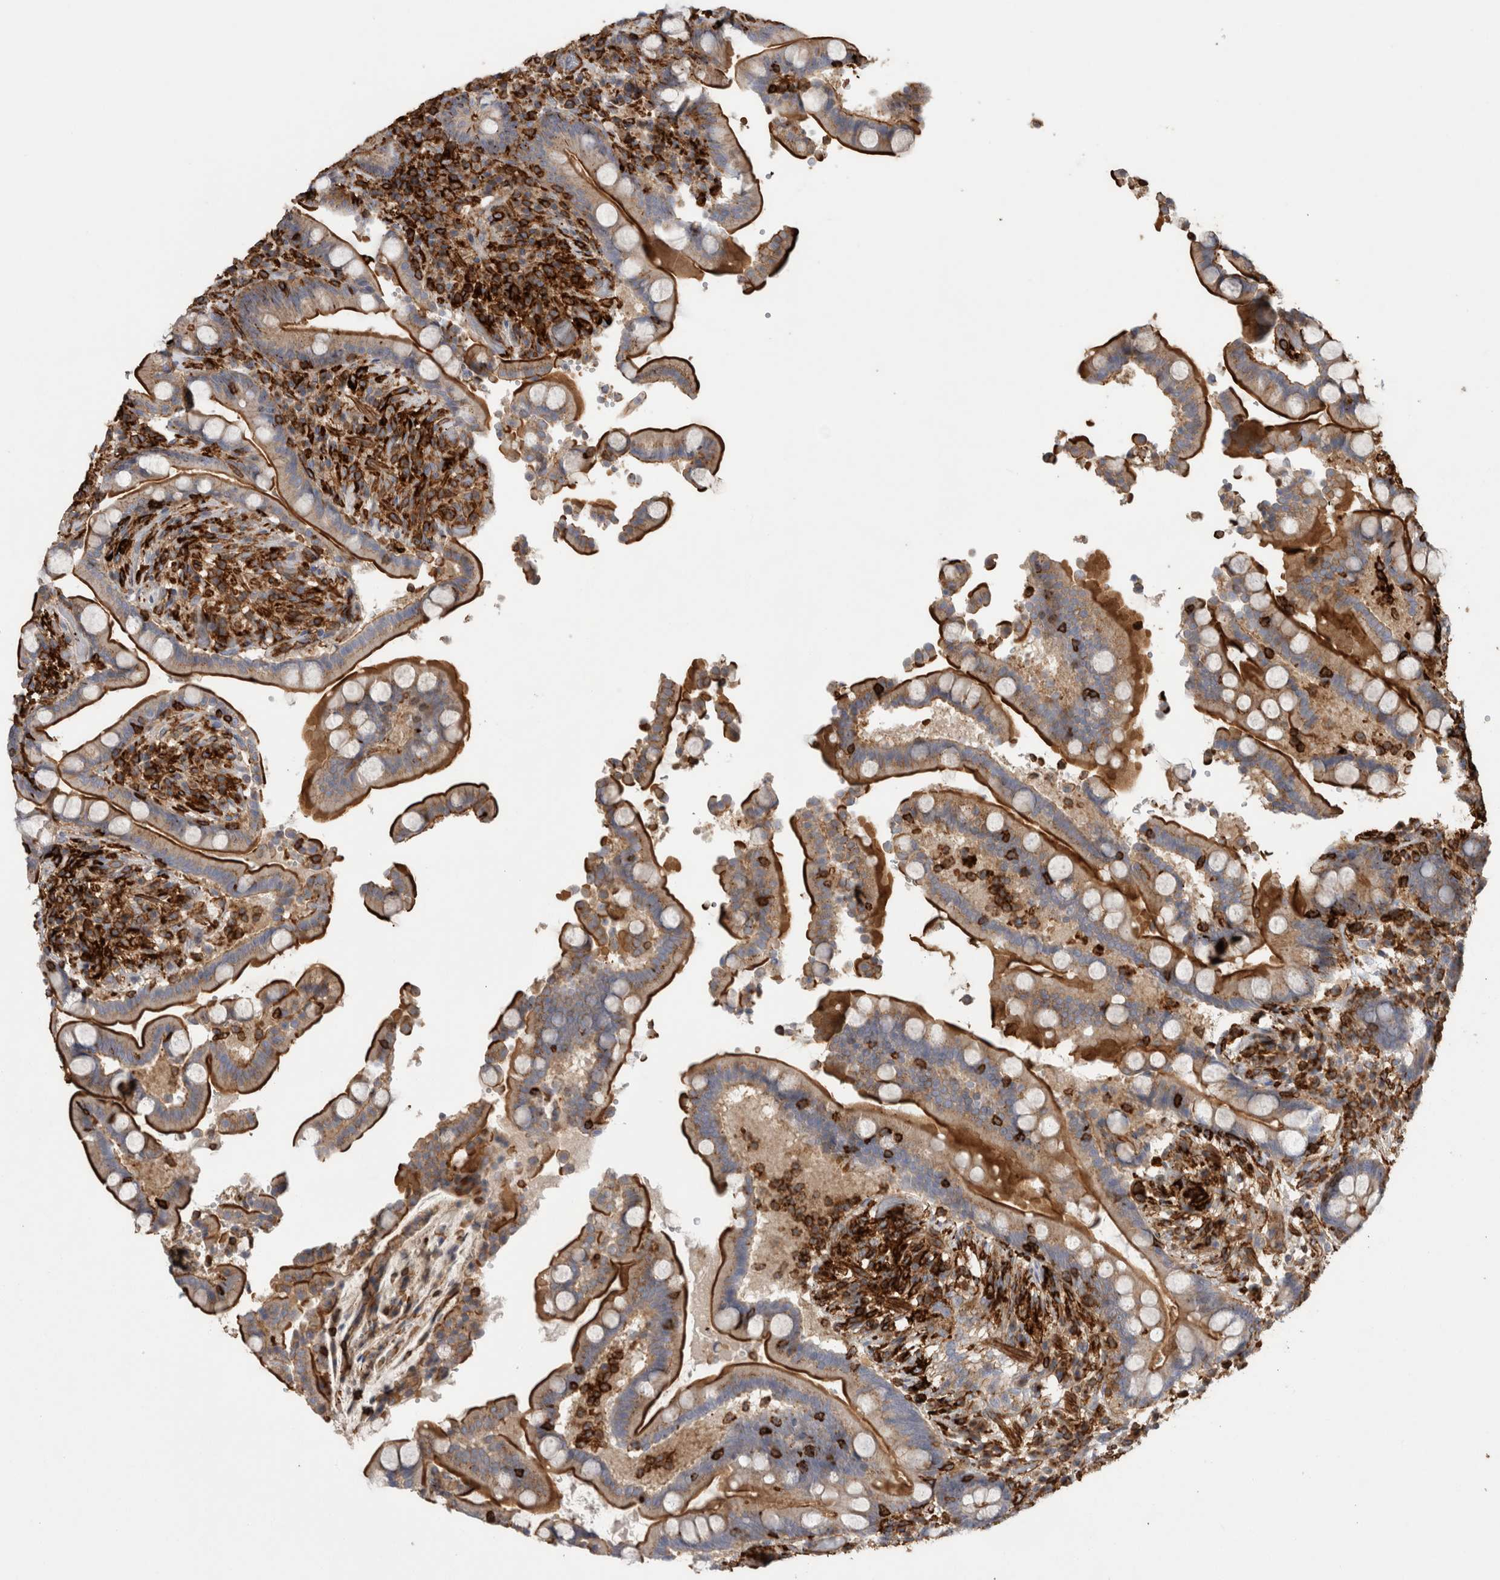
{"staining": {"intensity": "strong", "quantity": ">75%", "location": "cytoplasmic/membranous"}, "tissue": "colon", "cell_type": "Endothelial cells", "image_type": "normal", "snomed": [{"axis": "morphology", "description": "Normal tissue, NOS"}, {"axis": "topography", "description": "Colon"}], "caption": "Immunohistochemical staining of benign colon shows >75% levels of strong cytoplasmic/membranous protein staining in approximately >75% of endothelial cells. The staining is performed using DAB brown chromogen to label protein expression. The nuclei are counter-stained blue using hematoxylin.", "gene": "GPER1", "patient": {"sex": "male", "age": 73}}